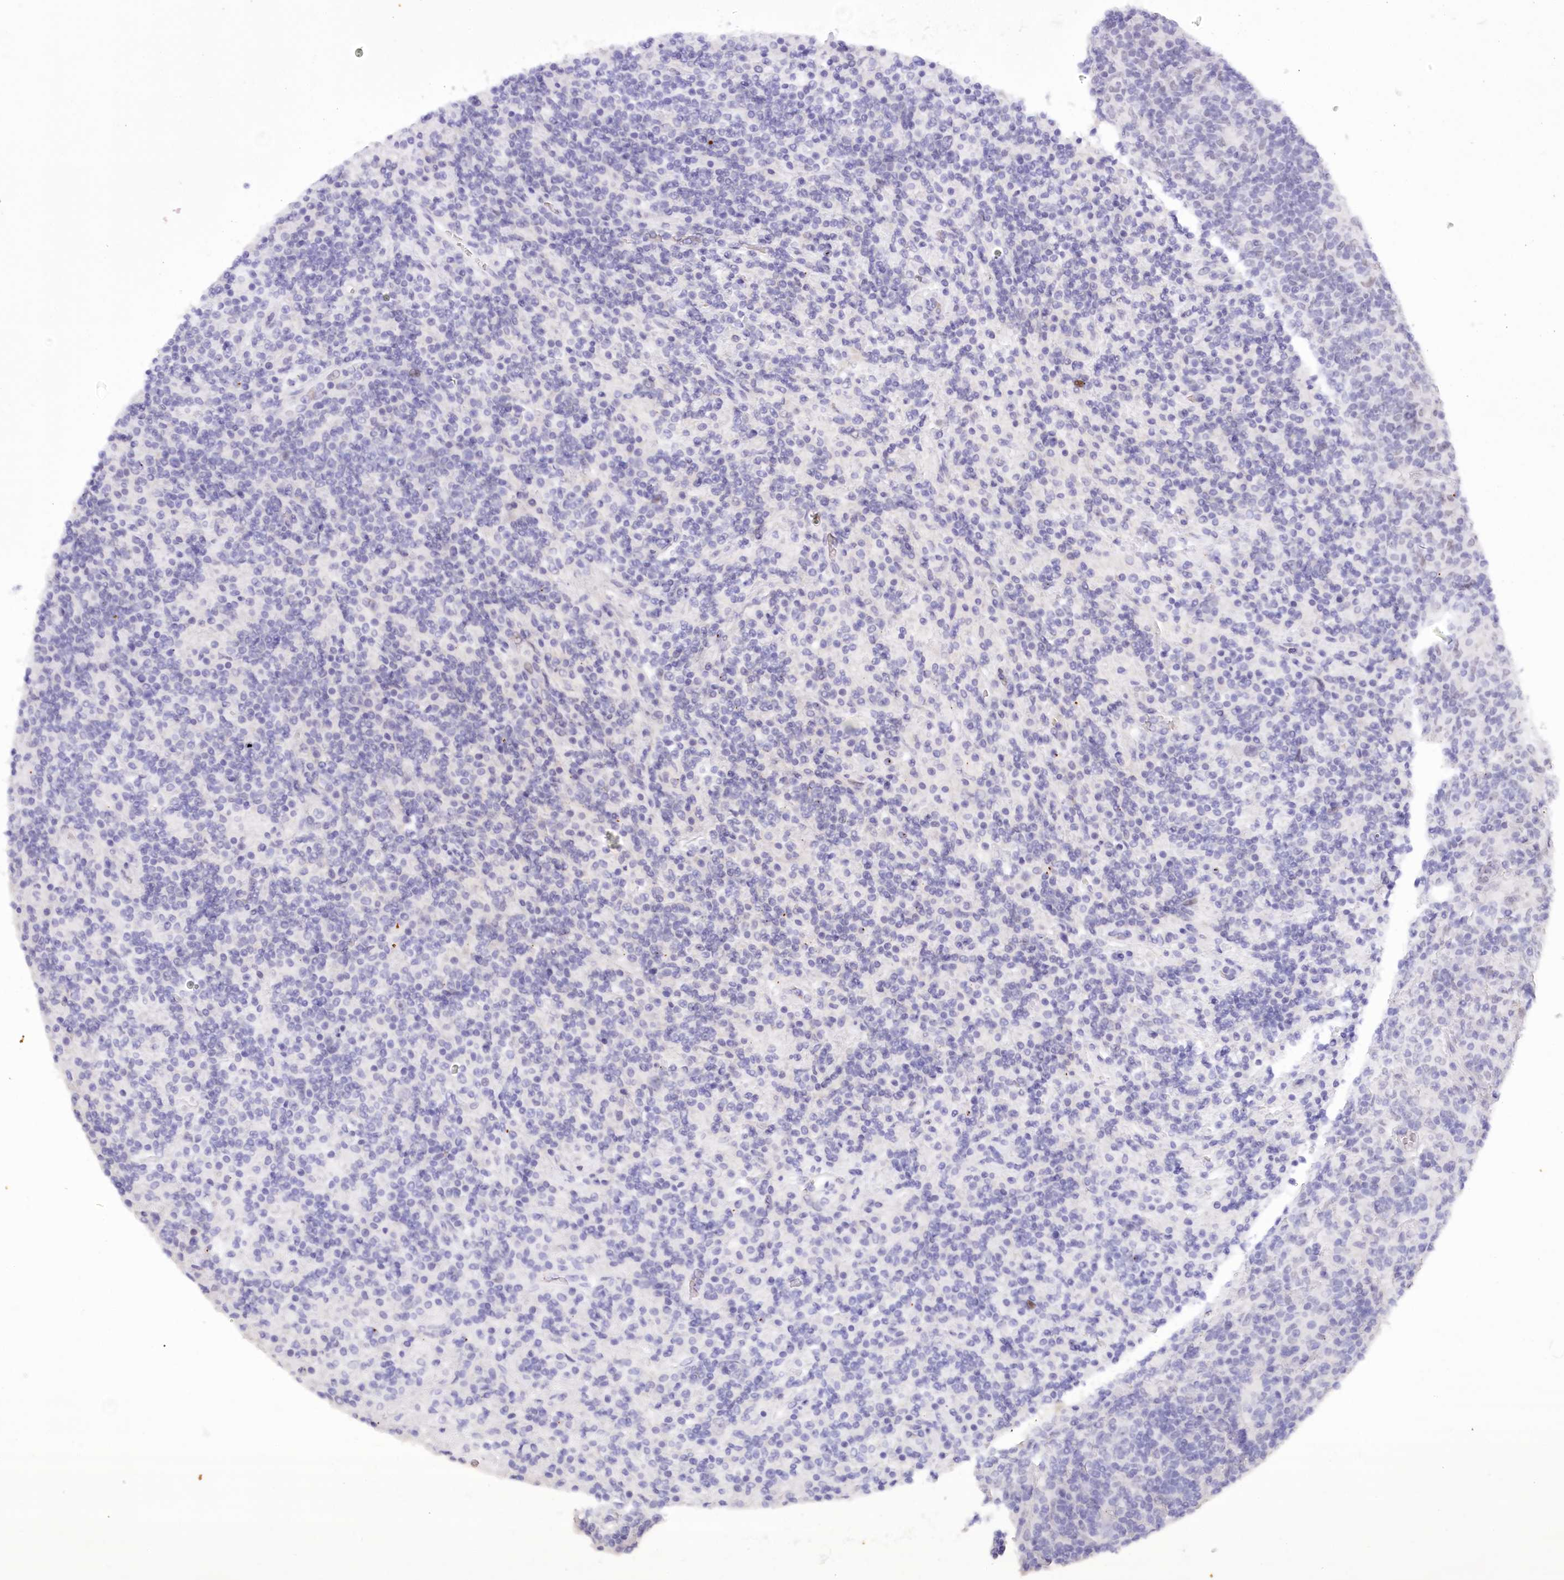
{"staining": {"intensity": "negative", "quantity": "none", "location": "none"}, "tissue": "lymphoma", "cell_type": "Tumor cells", "image_type": "cancer", "snomed": [{"axis": "morphology", "description": "Hodgkin's disease, NOS"}, {"axis": "topography", "description": "Lymph node"}], "caption": "Tumor cells are negative for protein expression in human Hodgkin's disease.", "gene": "HNRNPA0", "patient": {"sex": "male", "age": 70}}